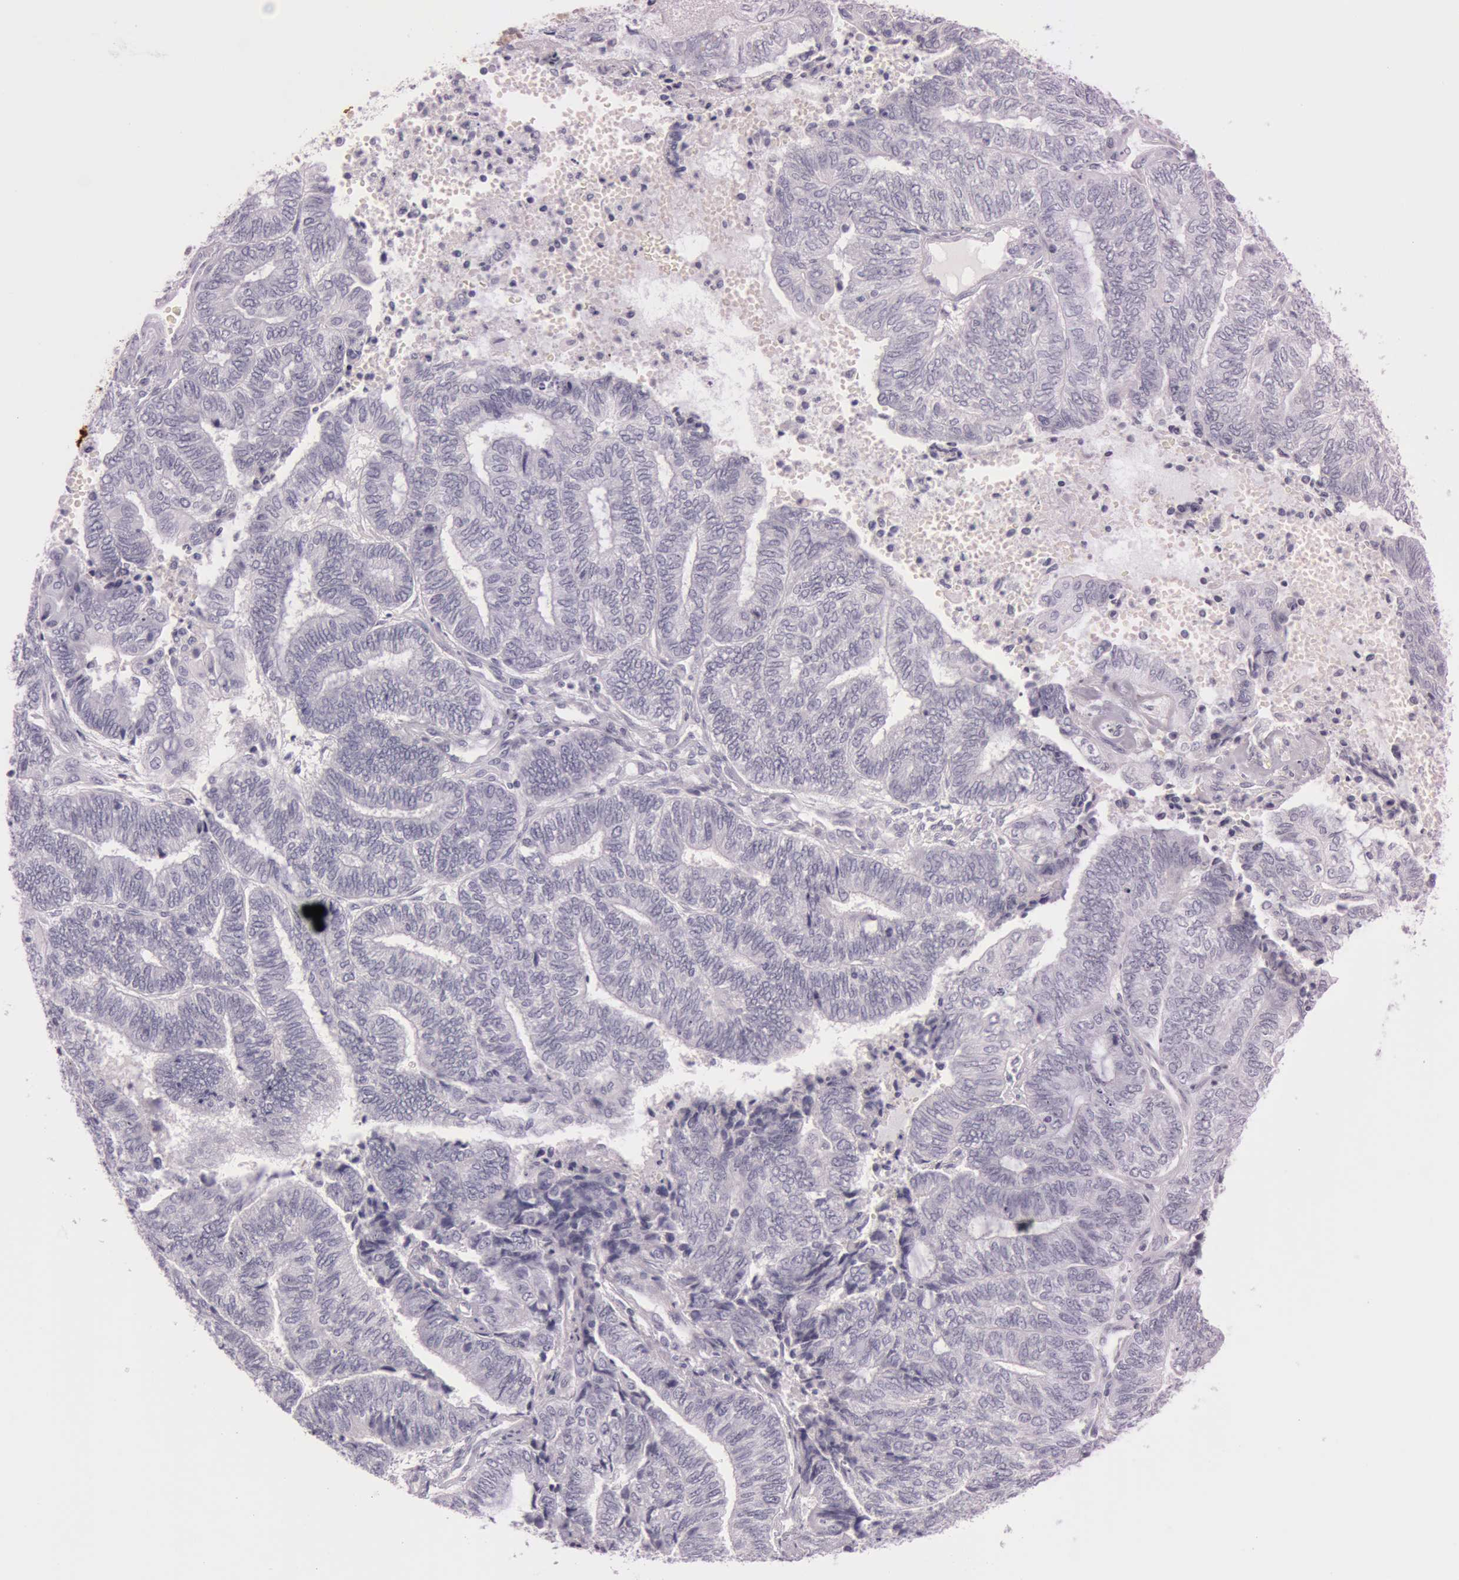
{"staining": {"intensity": "negative", "quantity": "none", "location": "none"}, "tissue": "endometrial cancer", "cell_type": "Tumor cells", "image_type": "cancer", "snomed": [{"axis": "morphology", "description": "Adenocarcinoma, NOS"}, {"axis": "topography", "description": "Uterus"}, {"axis": "topography", "description": "Endometrium"}], "caption": "Human adenocarcinoma (endometrial) stained for a protein using immunohistochemistry shows no expression in tumor cells.", "gene": "S100A7", "patient": {"sex": "female", "age": 70}}